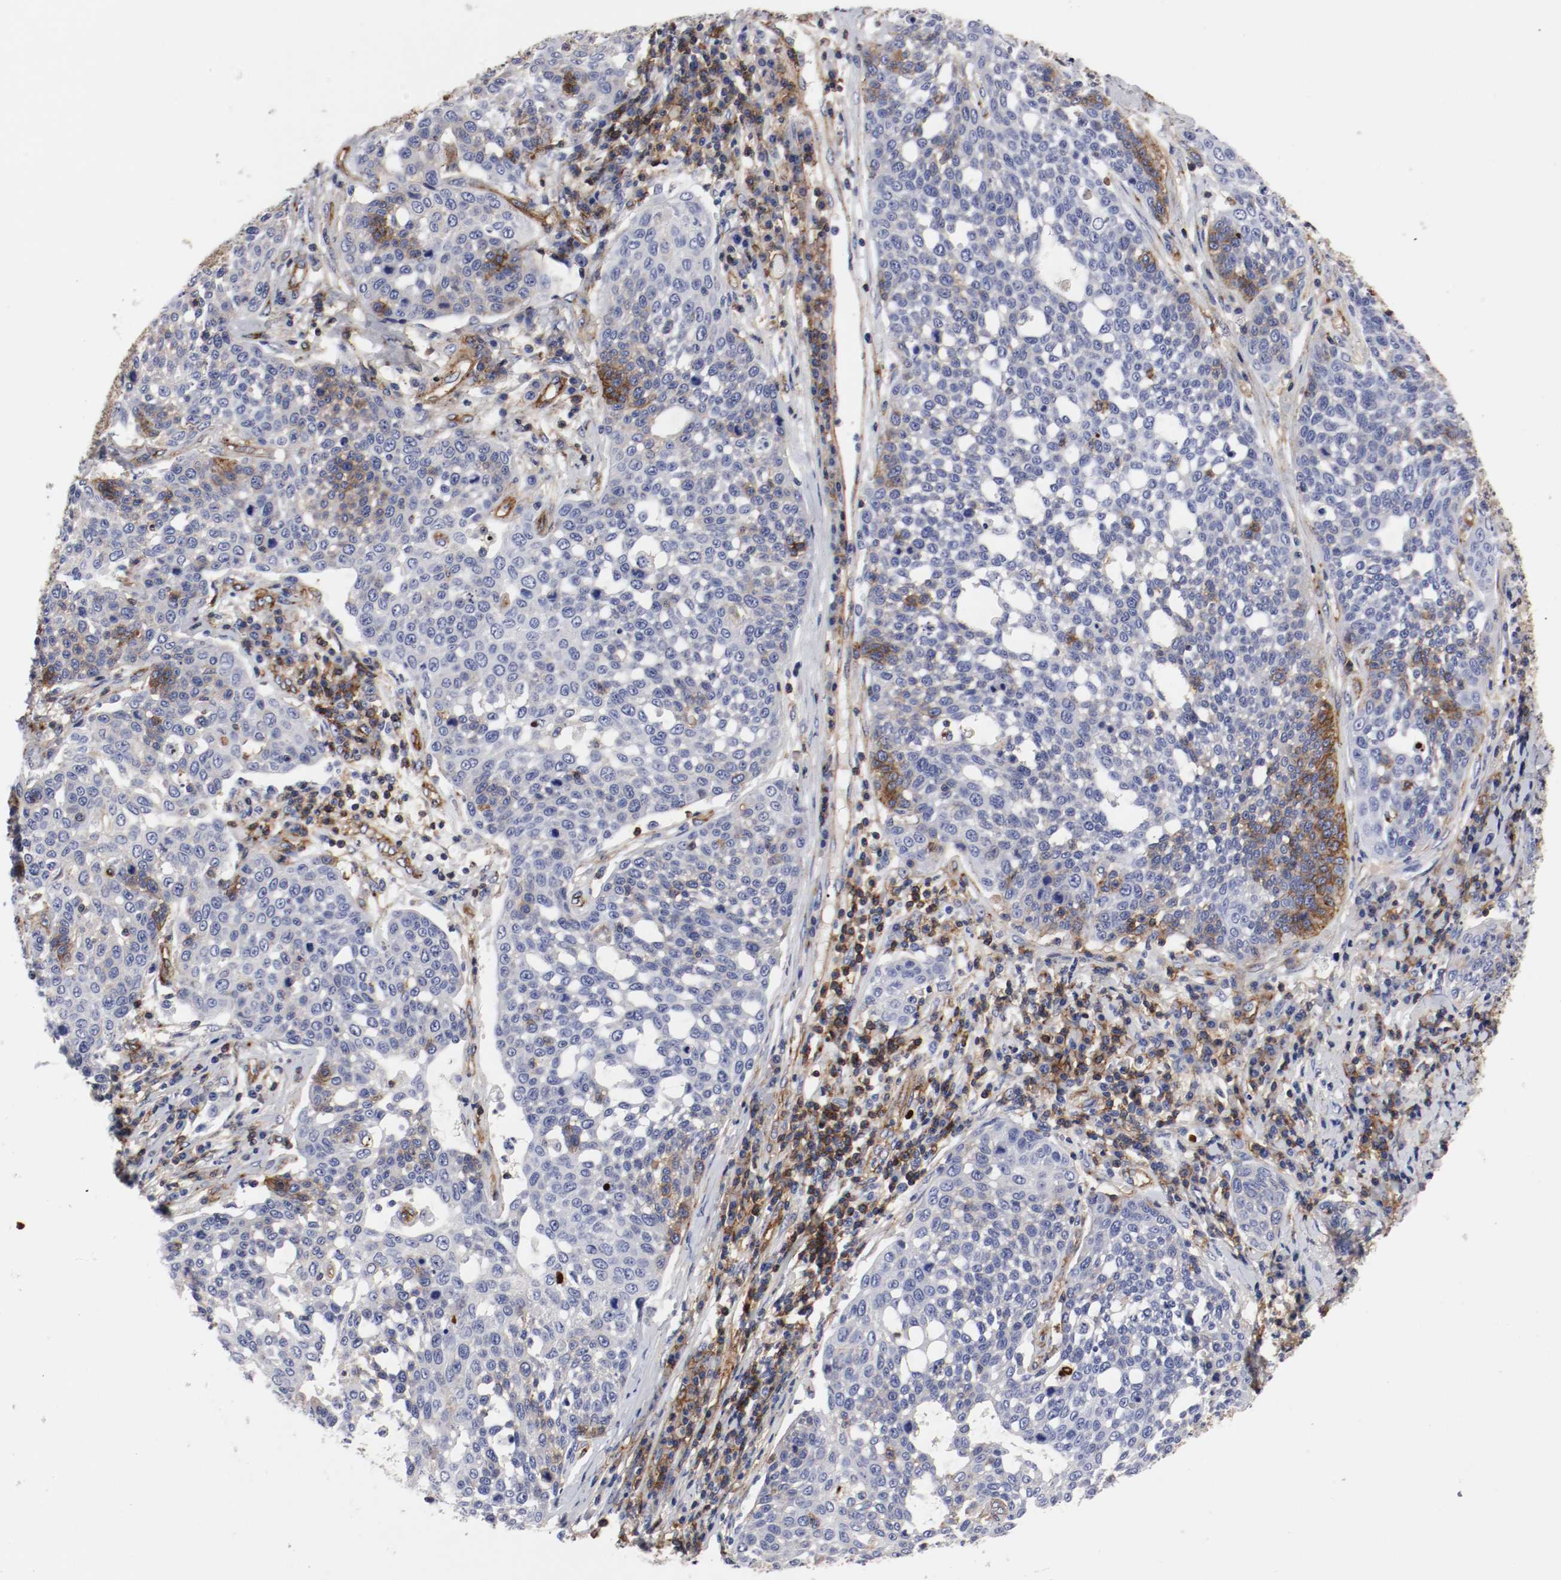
{"staining": {"intensity": "moderate", "quantity": "25%-75%", "location": "cytoplasmic/membranous"}, "tissue": "cervical cancer", "cell_type": "Tumor cells", "image_type": "cancer", "snomed": [{"axis": "morphology", "description": "Squamous cell carcinoma, NOS"}, {"axis": "topography", "description": "Cervix"}], "caption": "Immunohistochemistry (IHC) photomicrograph of cervical squamous cell carcinoma stained for a protein (brown), which reveals medium levels of moderate cytoplasmic/membranous expression in about 25%-75% of tumor cells.", "gene": "IFITM1", "patient": {"sex": "female", "age": 34}}